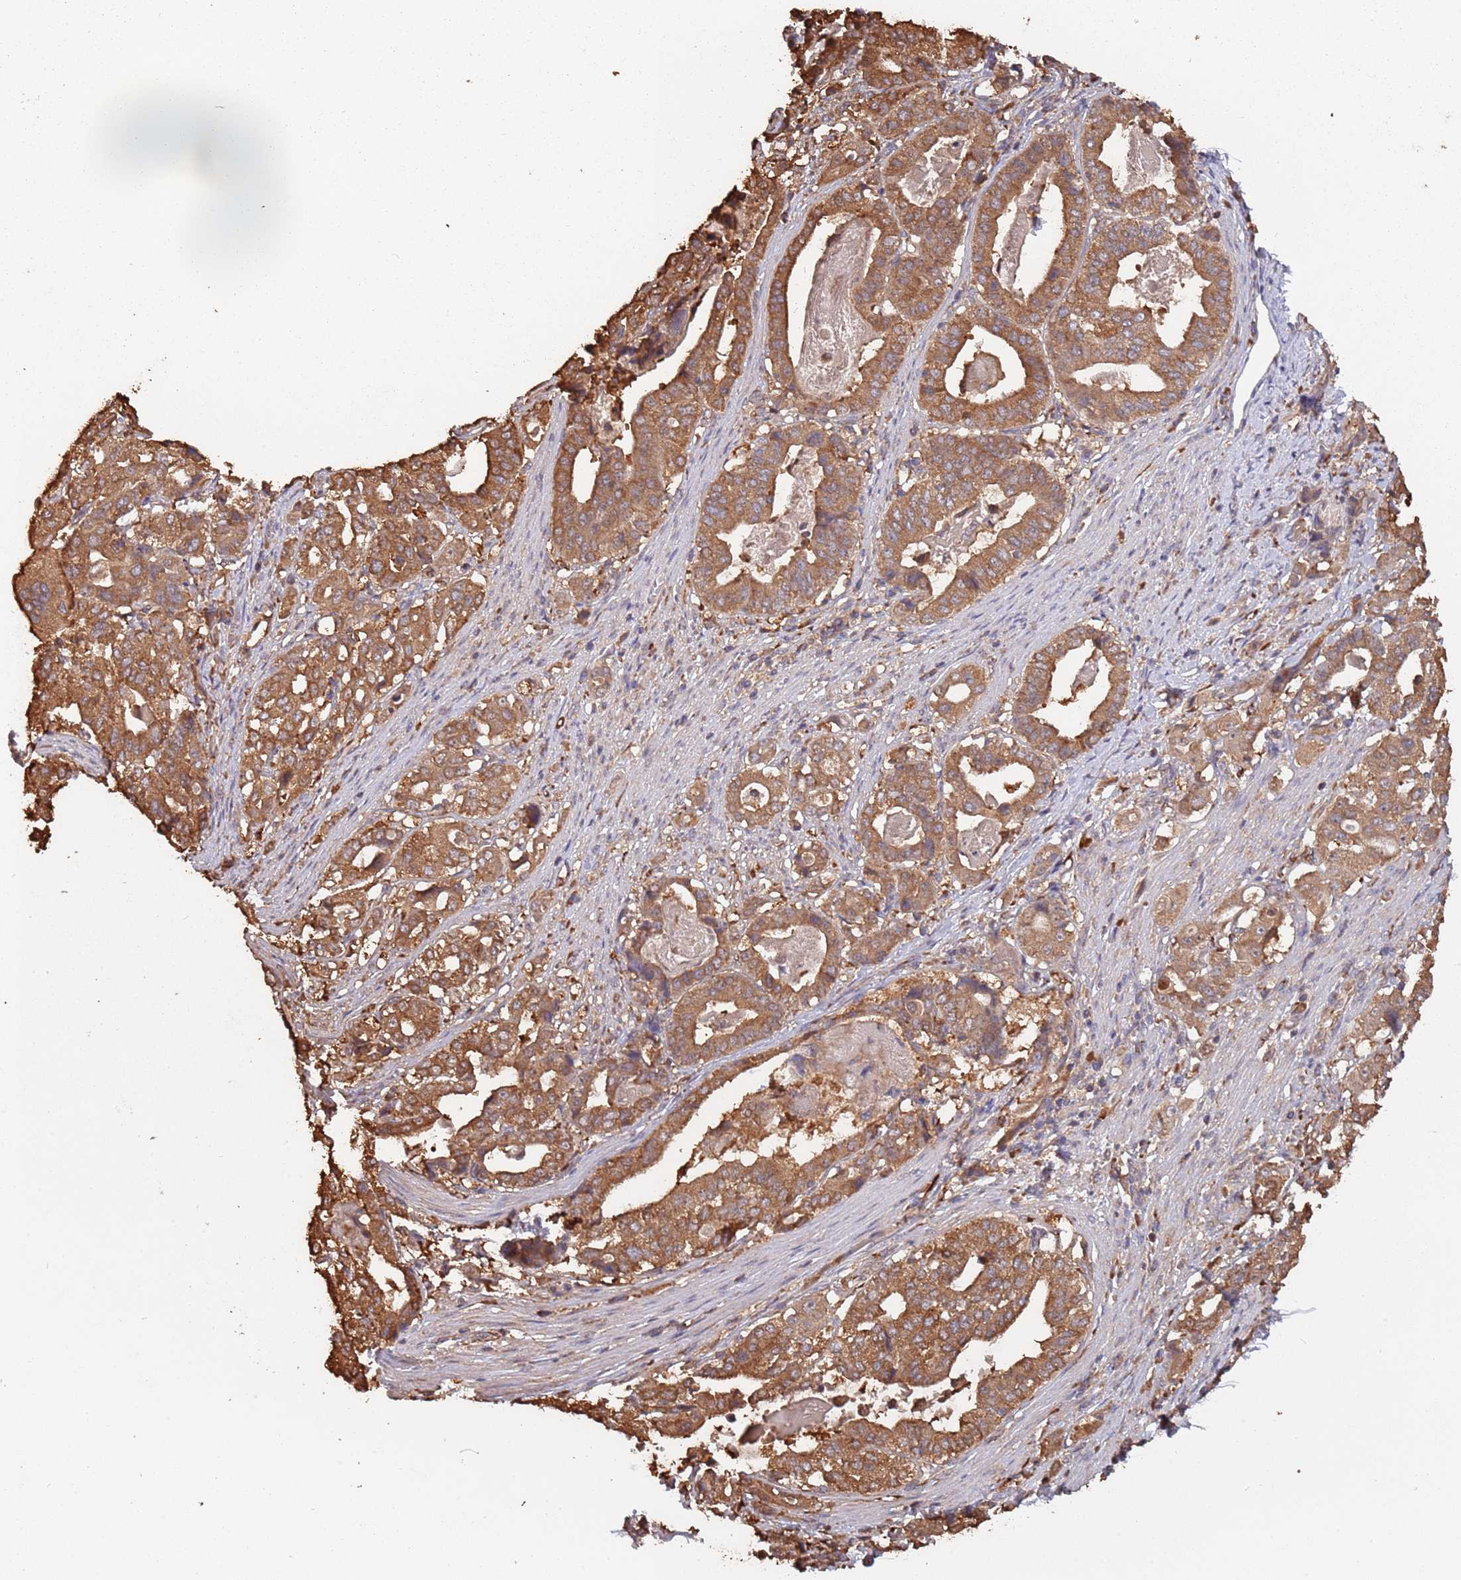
{"staining": {"intensity": "moderate", "quantity": ">75%", "location": "cytoplasmic/membranous"}, "tissue": "stomach cancer", "cell_type": "Tumor cells", "image_type": "cancer", "snomed": [{"axis": "morphology", "description": "Adenocarcinoma, NOS"}, {"axis": "topography", "description": "Stomach"}], "caption": "This photomicrograph reveals immunohistochemistry (IHC) staining of human adenocarcinoma (stomach), with medium moderate cytoplasmic/membranous staining in about >75% of tumor cells.", "gene": "COG4", "patient": {"sex": "male", "age": 48}}